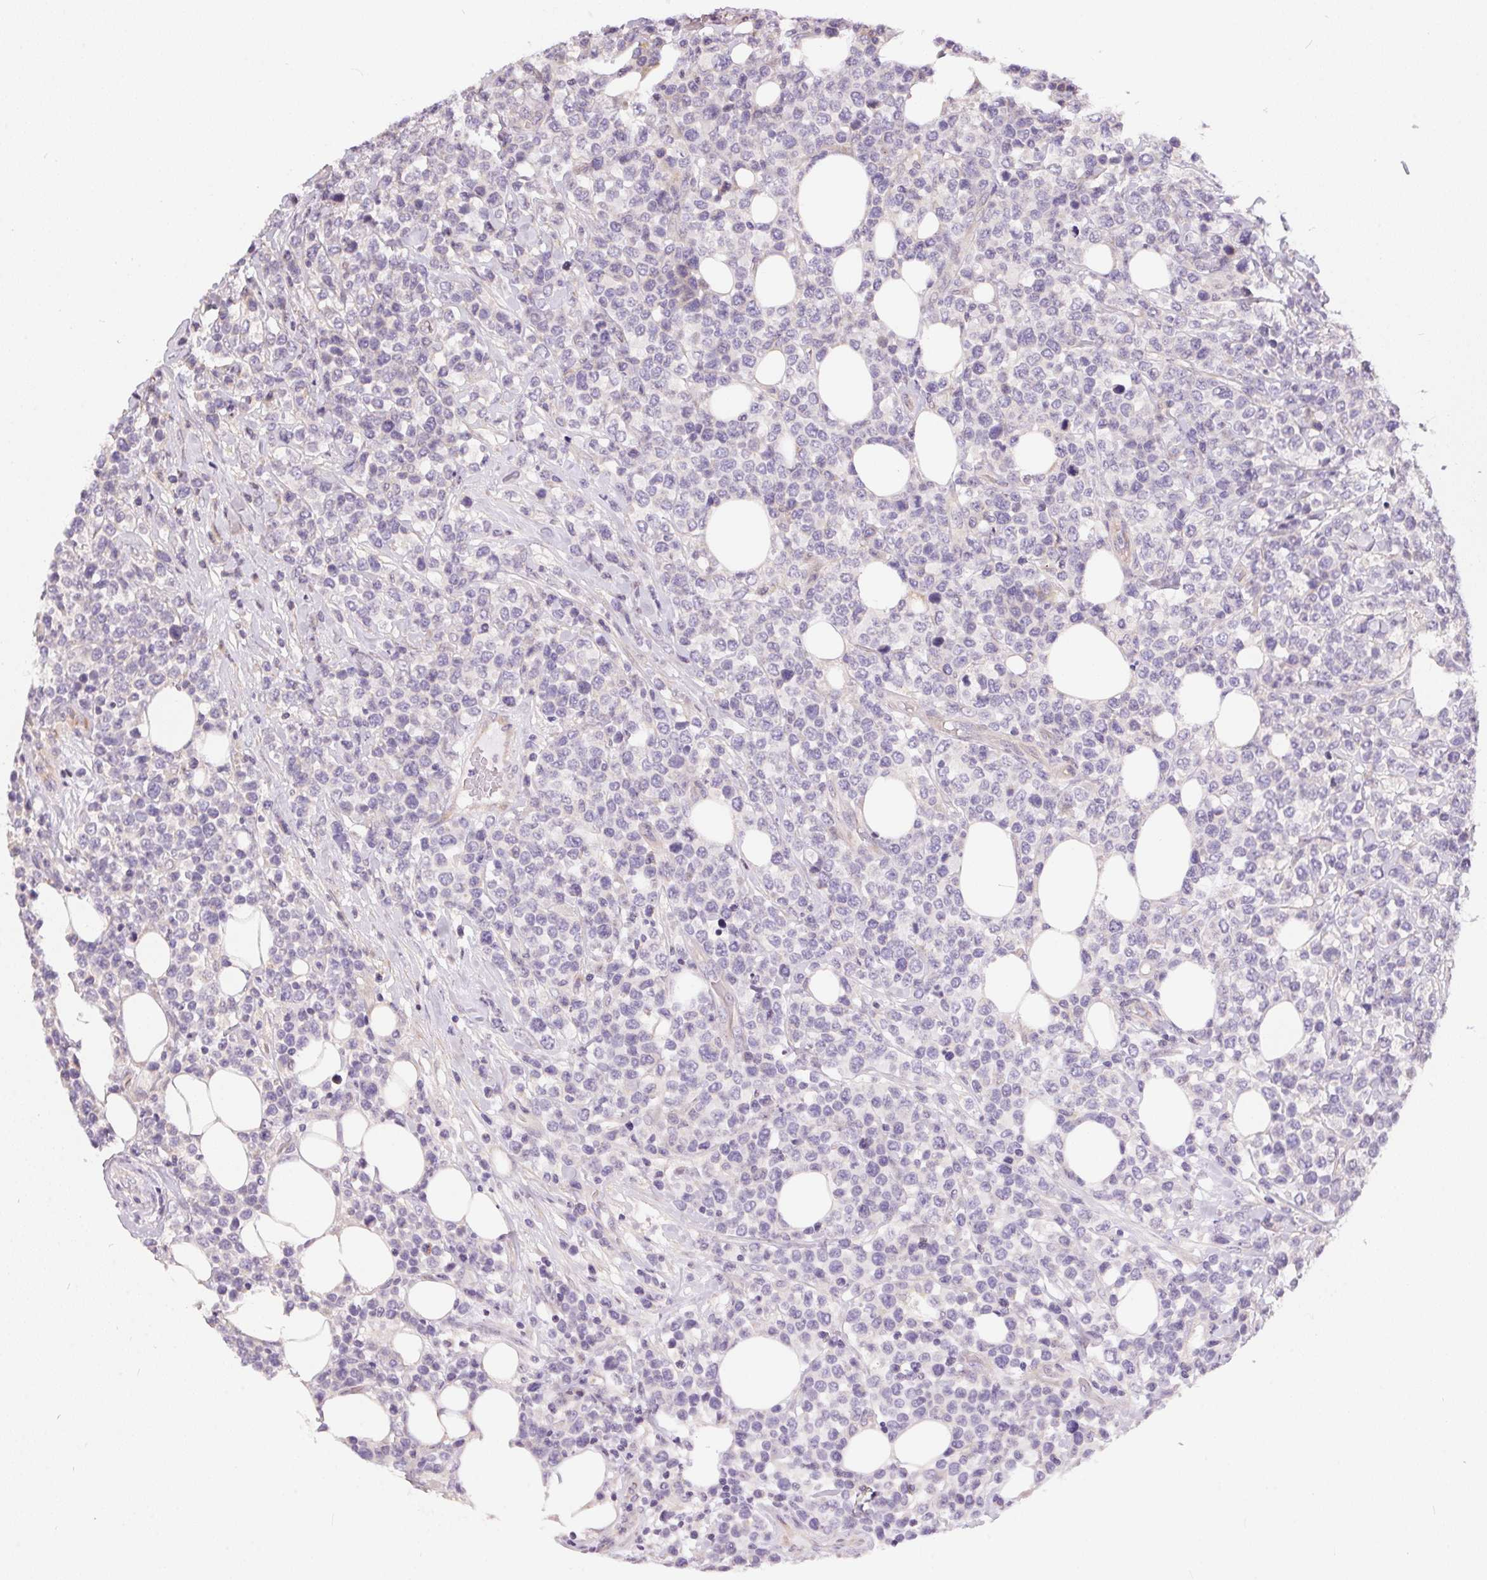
{"staining": {"intensity": "negative", "quantity": "none", "location": "none"}, "tissue": "lymphoma", "cell_type": "Tumor cells", "image_type": "cancer", "snomed": [{"axis": "morphology", "description": "Malignant lymphoma, non-Hodgkin's type, High grade"}, {"axis": "topography", "description": "Soft tissue"}], "caption": "The micrograph exhibits no significant positivity in tumor cells of lymphoma.", "gene": "UNC13B", "patient": {"sex": "female", "age": 56}}